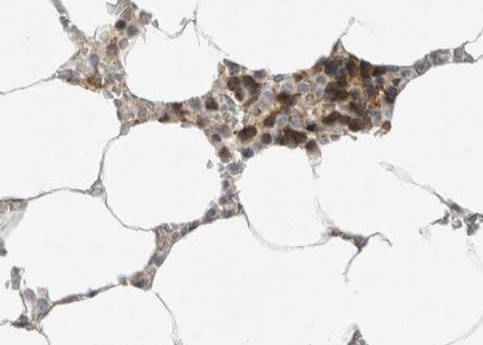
{"staining": {"intensity": "moderate", "quantity": "25%-75%", "location": "cytoplasmic/membranous"}, "tissue": "bone marrow", "cell_type": "Hematopoietic cells", "image_type": "normal", "snomed": [{"axis": "morphology", "description": "Normal tissue, NOS"}, {"axis": "topography", "description": "Bone marrow"}], "caption": "Immunohistochemical staining of unremarkable human bone marrow exhibits 25%-75% levels of moderate cytoplasmic/membranous protein expression in approximately 25%-75% of hematopoietic cells.", "gene": "EIF2AK1", "patient": {"sex": "male", "age": 70}}